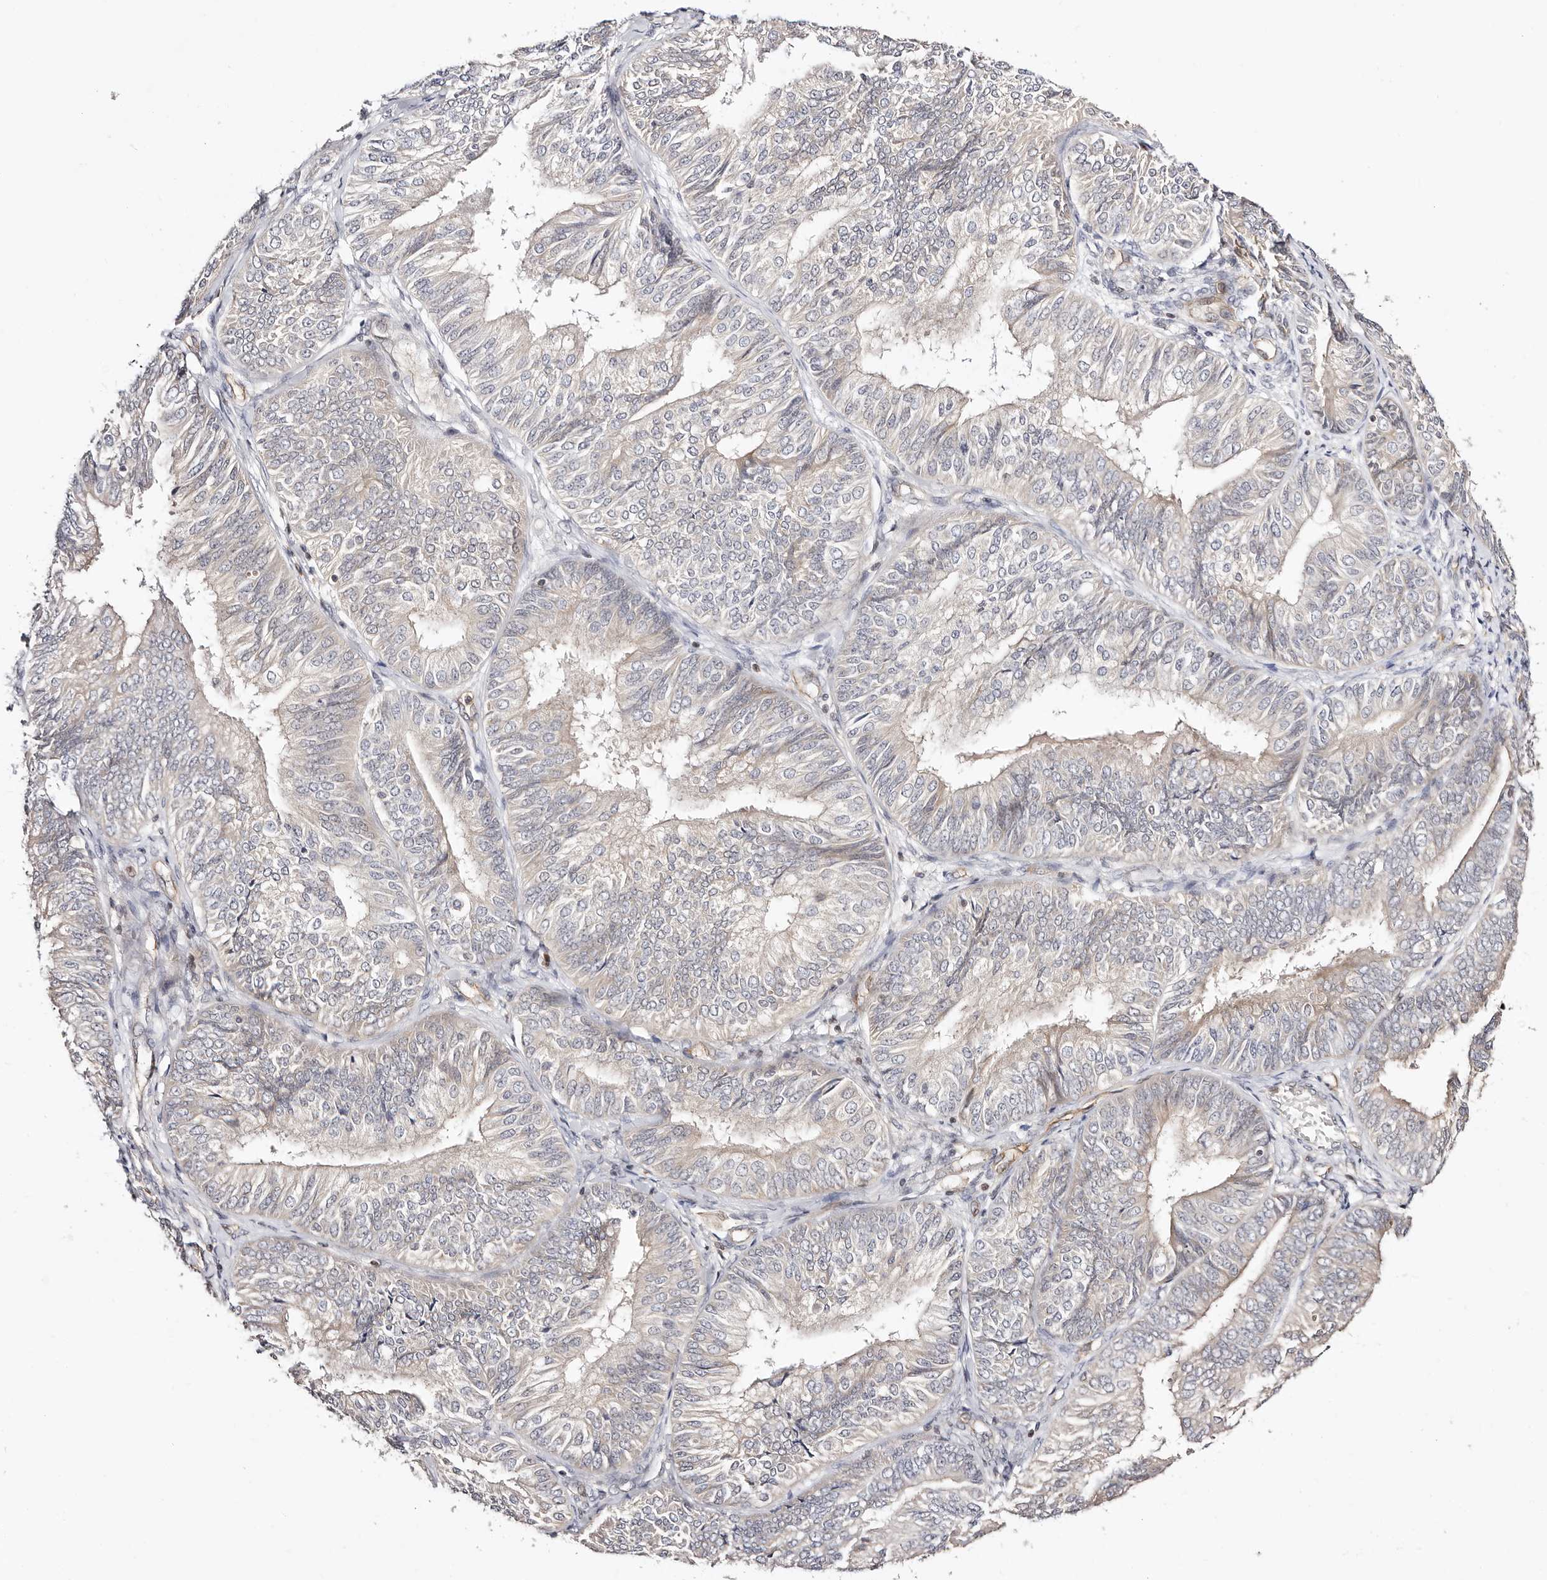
{"staining": {"intensity": "negative", "quantity": "none", "location": "none"}, "tissue": "endometrial cancer", "cell_type": "Tumor cells", "image_type": "cancer", "snomed": [{"axis": "morphology", "description": "Adenocarcinoma, NOS"}, {"axis": "topography", "description": "Endometrium"}], "caption": "Tumor cells are negative for protein expression in human endometrial cancer.", "gene": "STAT5A", "patient": {"sex": "female", "age": 58}}